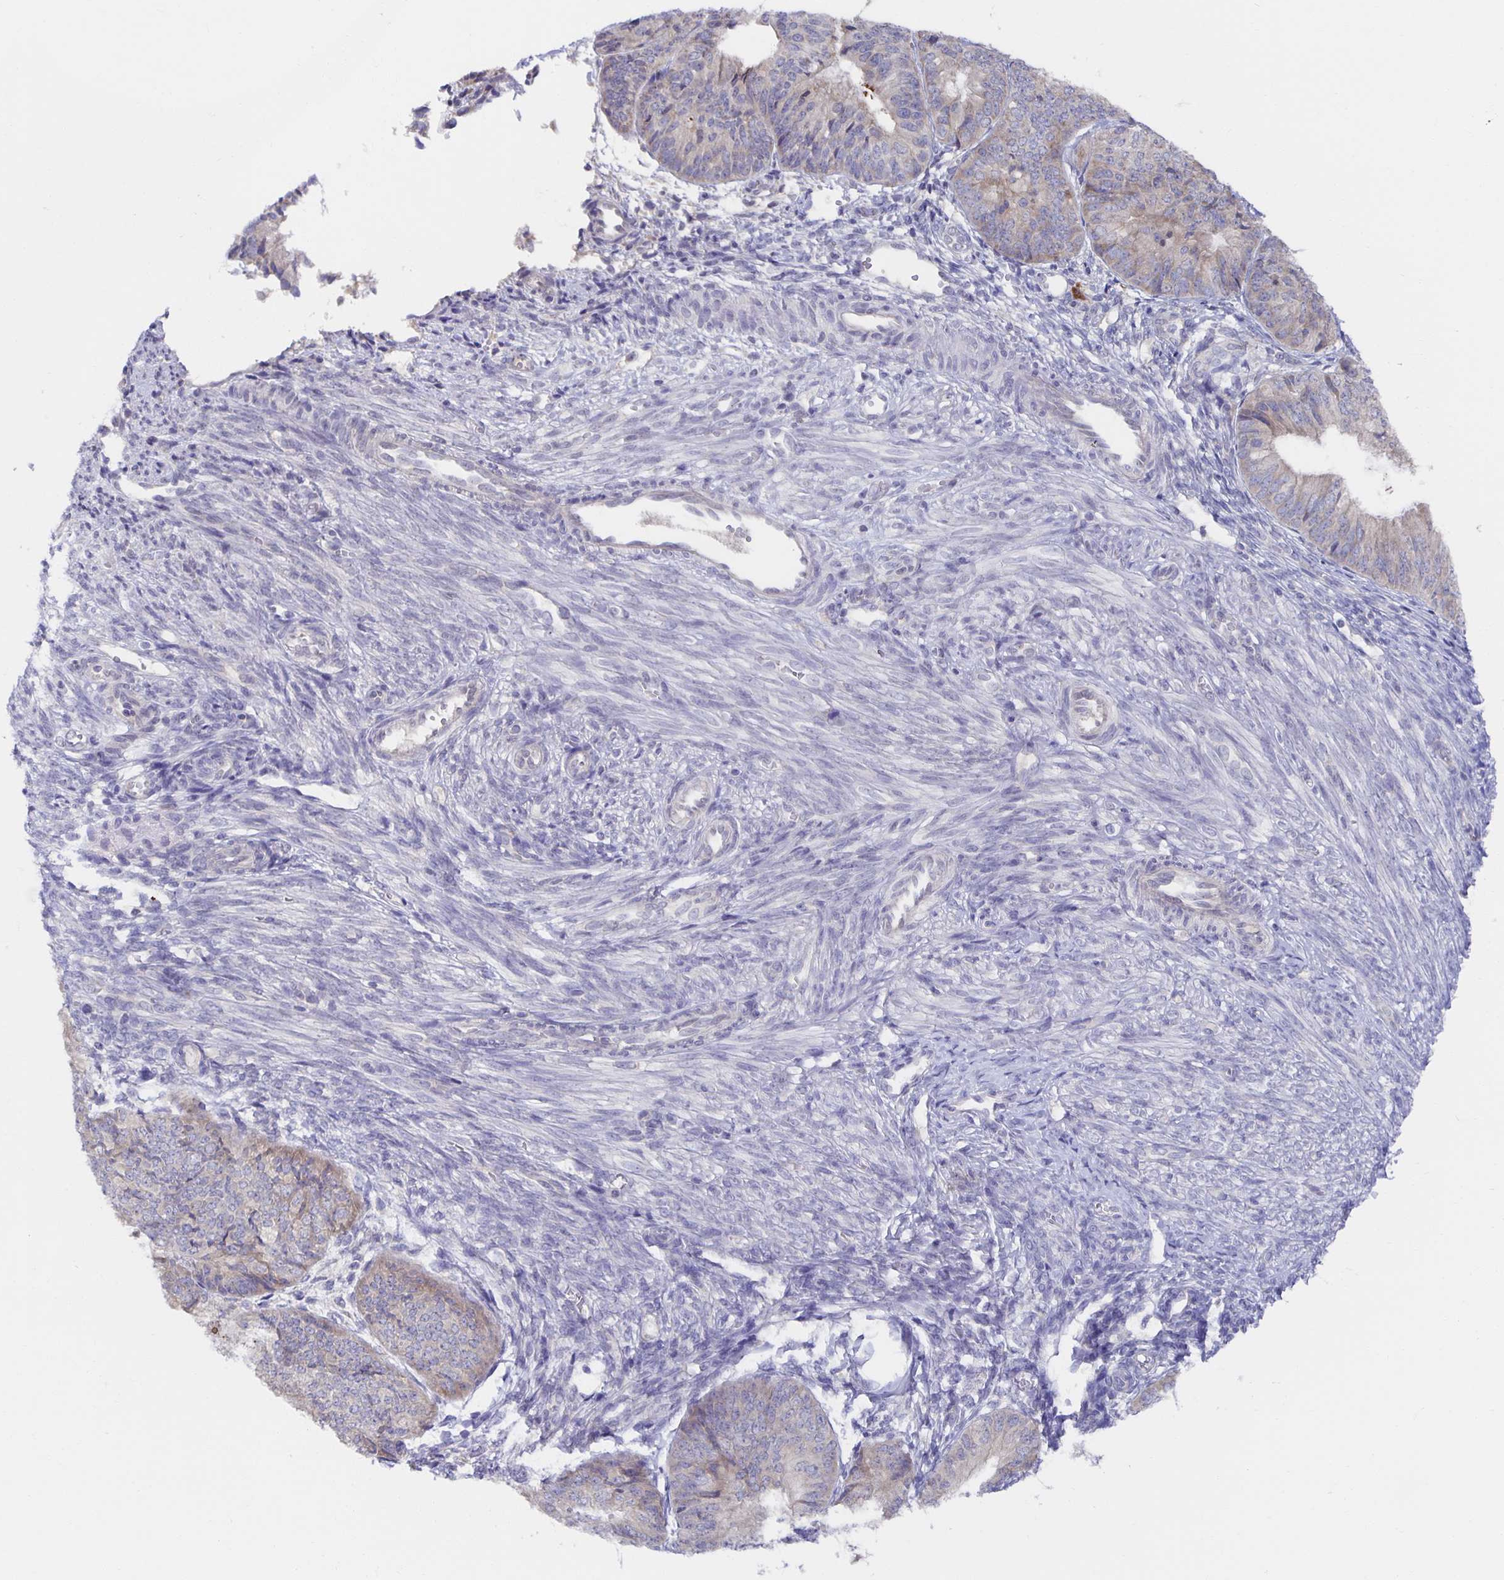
{"staining": {"intensity": "negative", "quantity": "none", "location": "none"}, "tissue": "endometrial cancer", "cell_type": "Tumor cells", "image_type": "cancer", "snomed": [{"axis": "morphology", "description": "Adenocarcinoma, NOS"}, {"axis": "topography", "description": "Endometrium"}], "caption": "This is a micrograph of immunohistochemistry (IHC) staining of adenocarcinoma (endometrial), which shows no positivity in tumor cells. (IHC, brightfield microscopy, high magnification).", "gene": "BAD", "patient": {"sex": "female", "age": 58}}